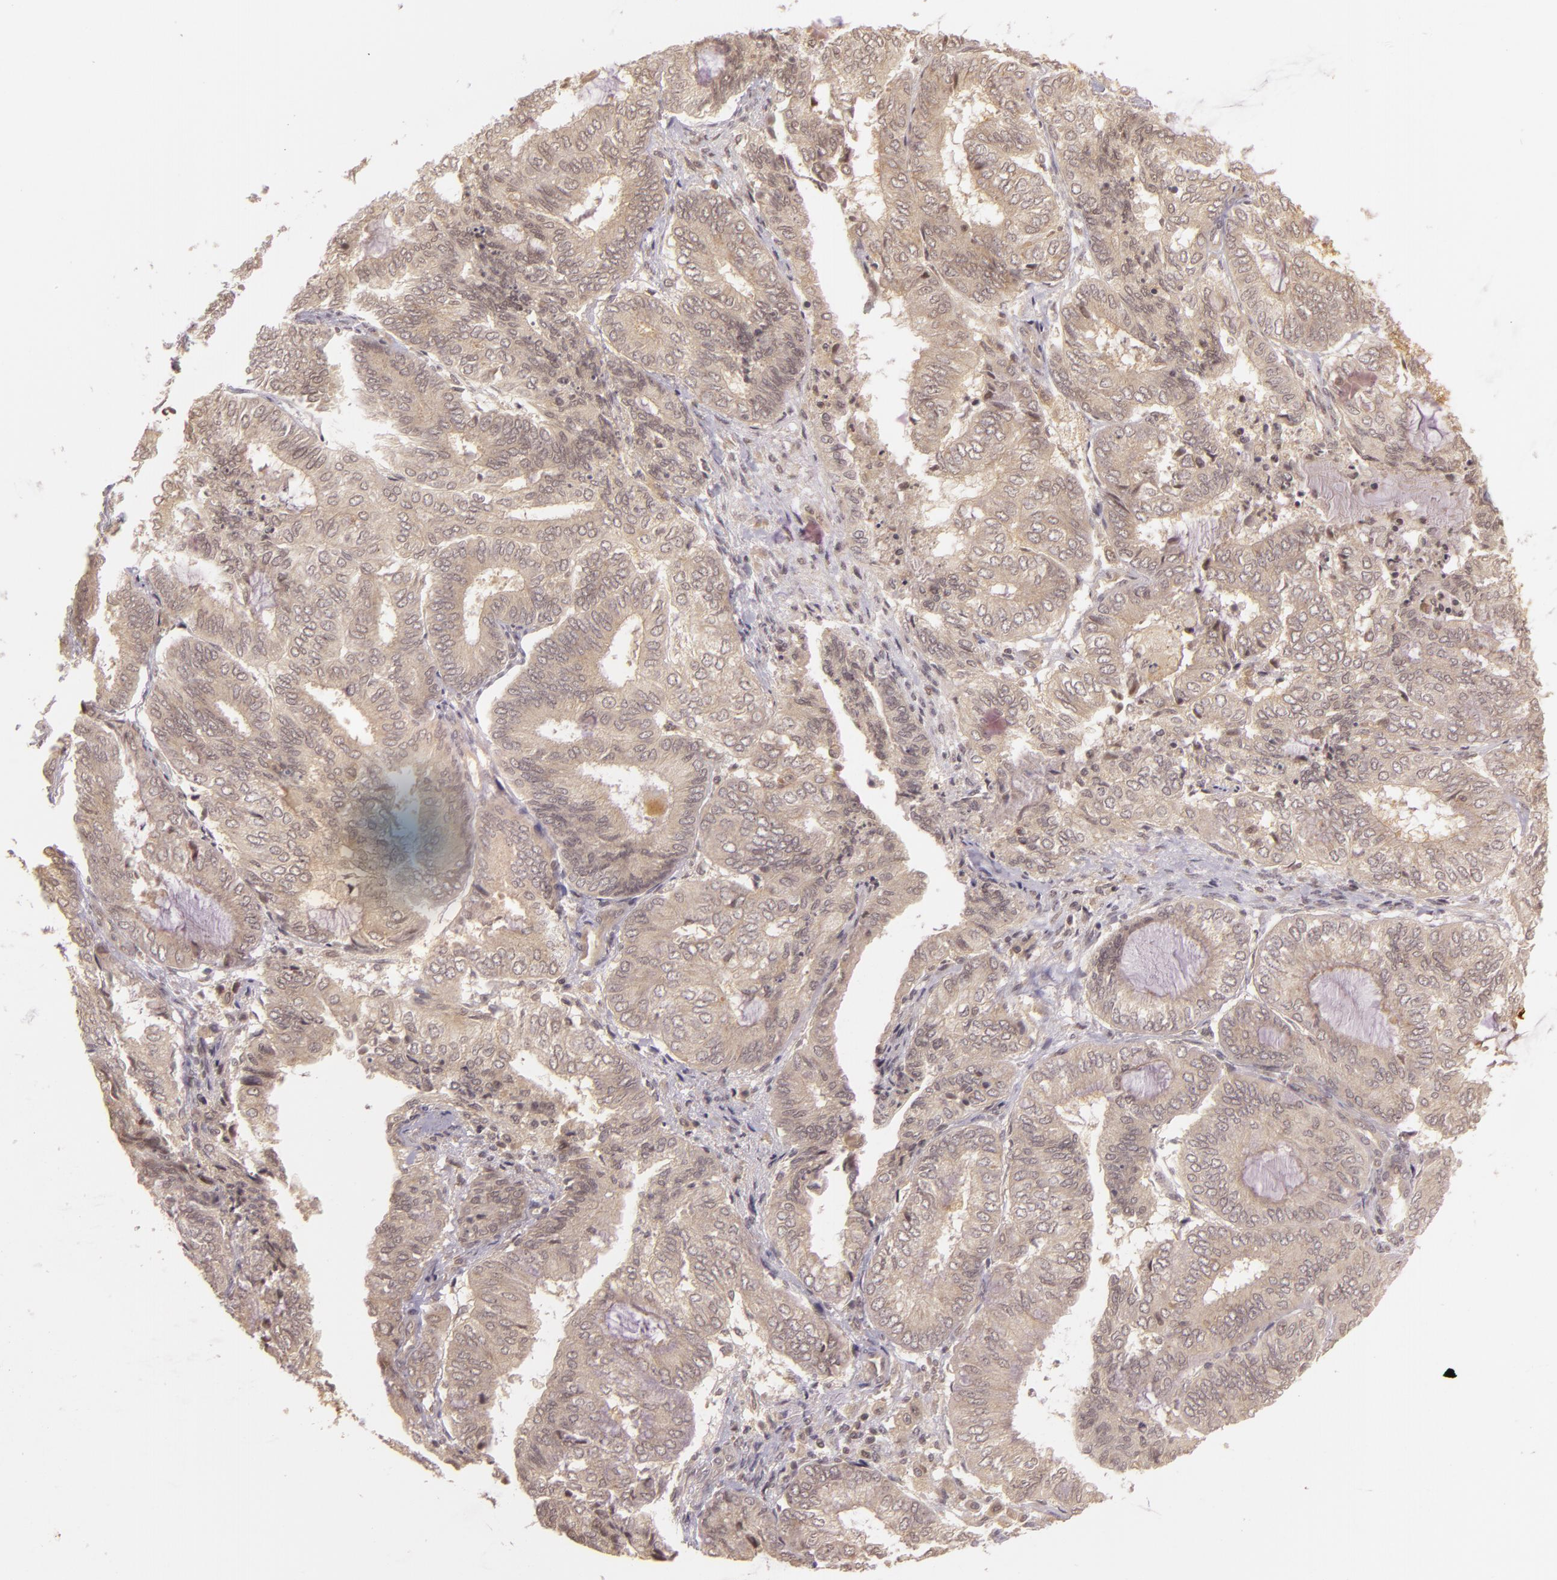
{"staining": {"intensity": "weak", "quantity": ">75%", "location": "cytoplasmic/membranous"}, "tissue": "endometrial cancer", "cell_type": "Tumor cells", "image_type": "cancer", "snomed": [{"axis": "morphology", "description": "Adenocarcinoma, NOS"}, {"axis": "topography", "description": "Endometrium"}], "caption": "Endometrial adenocarcinoma was stained to show a protein in brown. There is low levels of weak cytoplasmic/membranous positivity in about >75% of tumor cells. The staining was performed using DAB to visualize the protein expression in brown, while the nuclei were stained in blue with hematoxylin (Magnification: 20x).", "gene": "TXNRD2", "patient": {"sex": "female", "age": 59}}